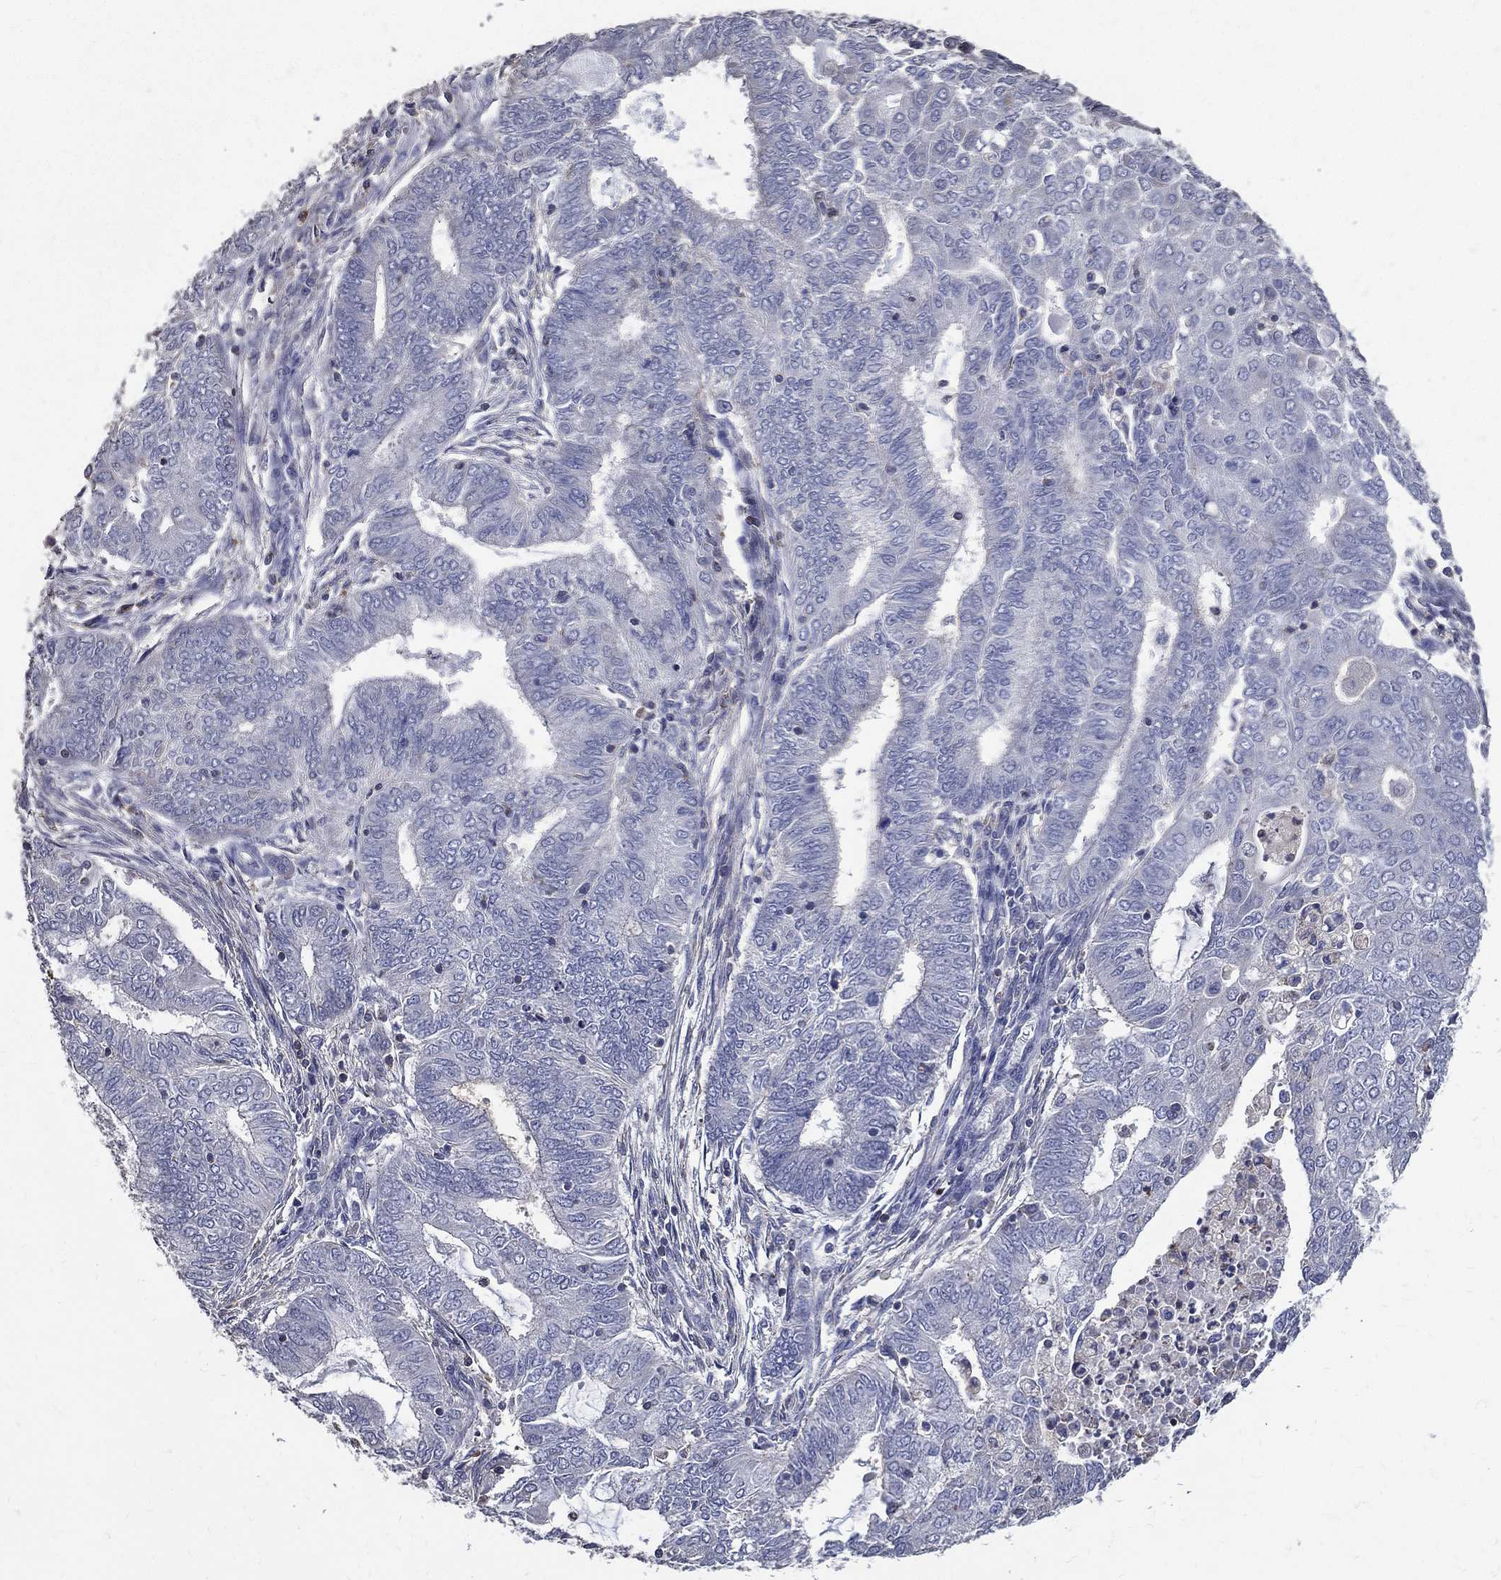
{"staining": {"intensity": "negative", "quantity": "none", "location": "none"}, "tissue": "endometrial cancer", "cell_type": "Tumor cells", "image_type": "cancer", "snomed": [{"axis": "morphology", "description": "Adenocarcinoma, NOS"}, {"axis": "topography", "description": "Endometrium"}], "caption": "A histopathology image of endometrial cancer stained for a protein demonstrates no brown staining in tumor cells.", "gene": "SERPINB2", "patient": {"sex": "female", "age": 62}}